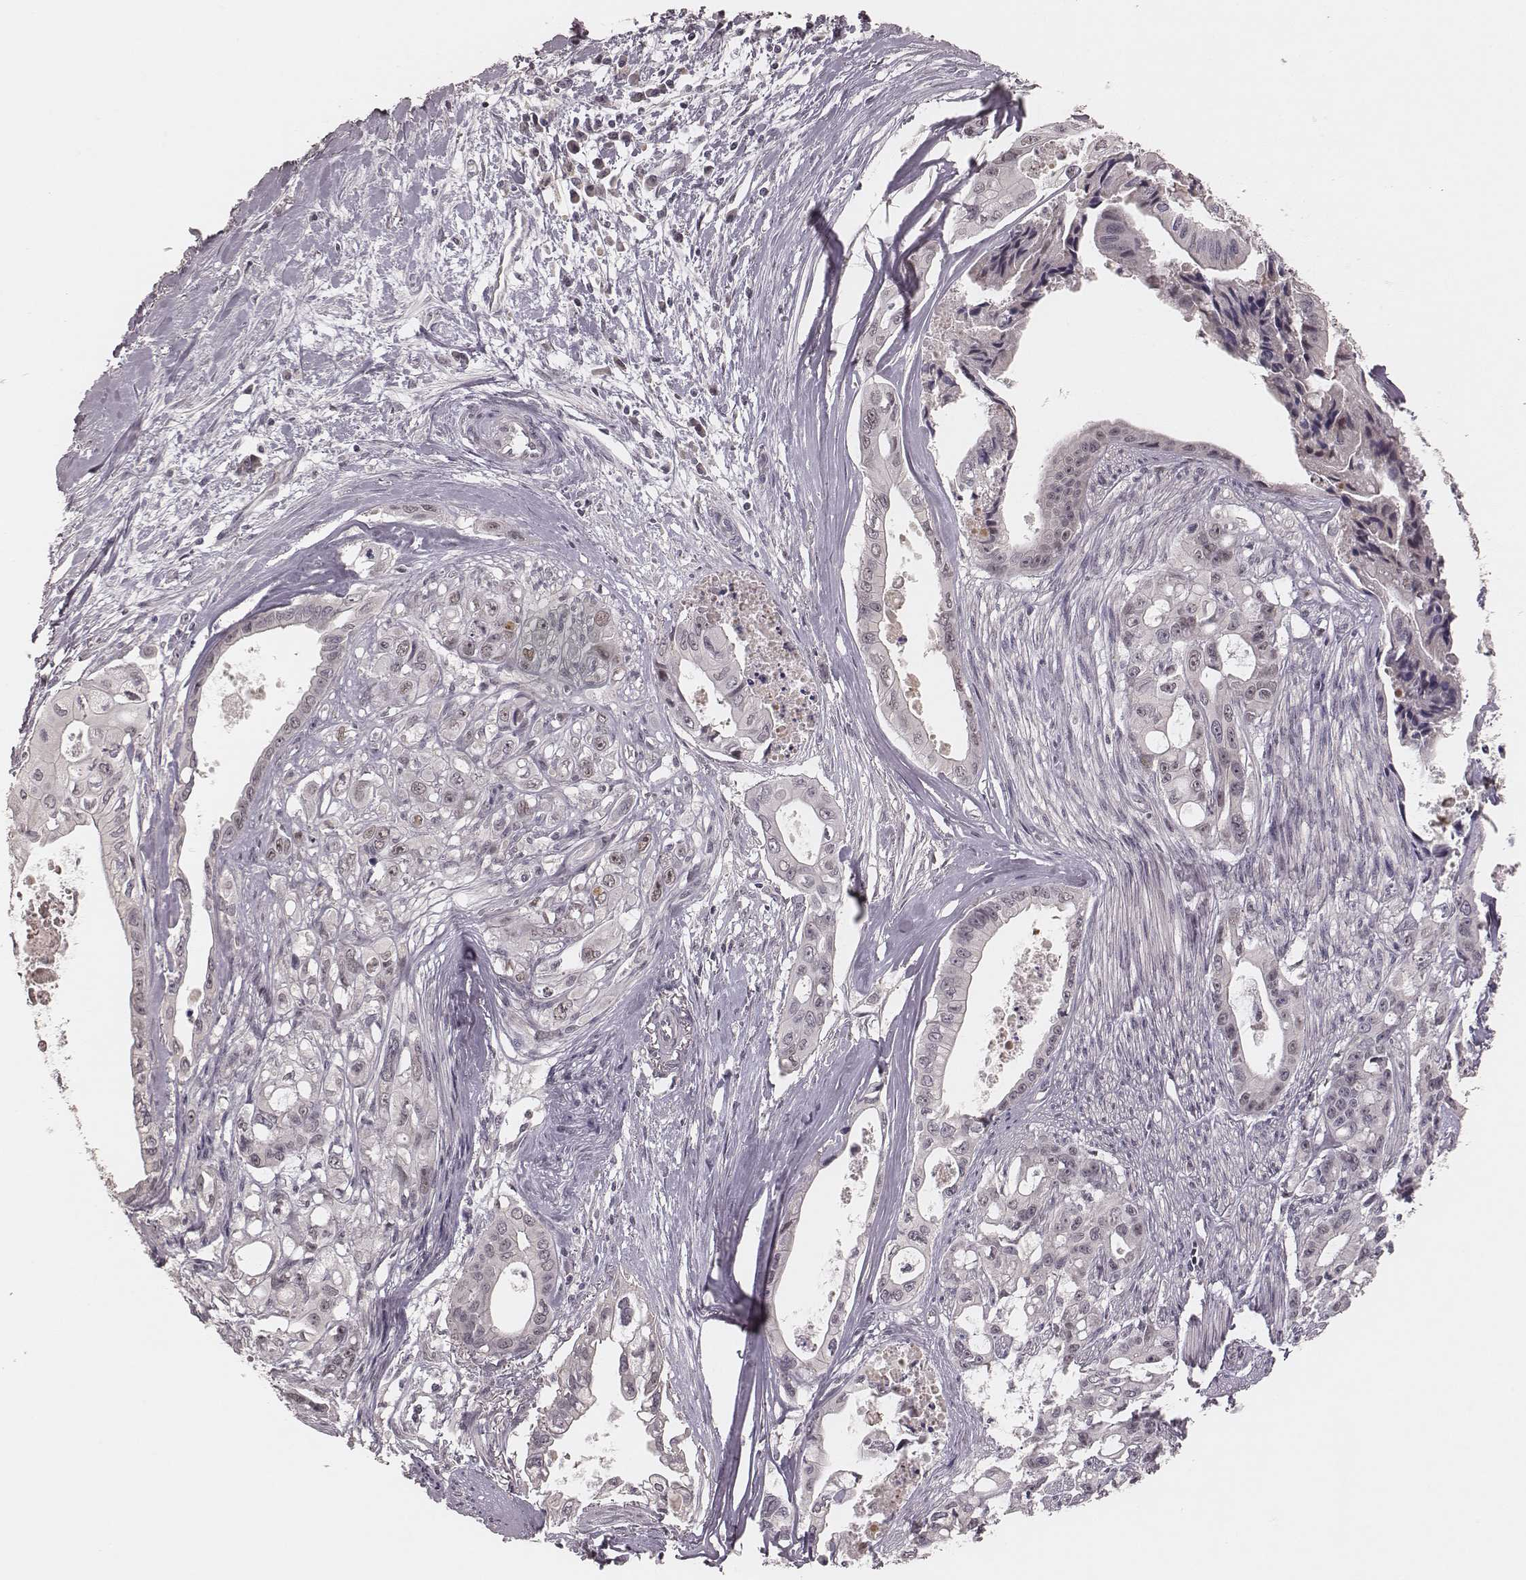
{"staining": {"intensity": "negative", "quantity": "none", "location": "none"}, "tissue": "pancreatic cancer", "cell_type": "Tumor cells", "image_type": "cancer", "snomed": [{"axis": "morphology", "description": "Adenocarcinoma, NOS"}, {"axis": "topography", "description": "Pancreas"}], "caption": "Pancreatic cancer stained for a protein using immunohistochemistry exhibits no expression tumor cells.", "gene": "FAM13B", "patient": {"sex": "male", "age": 60}}